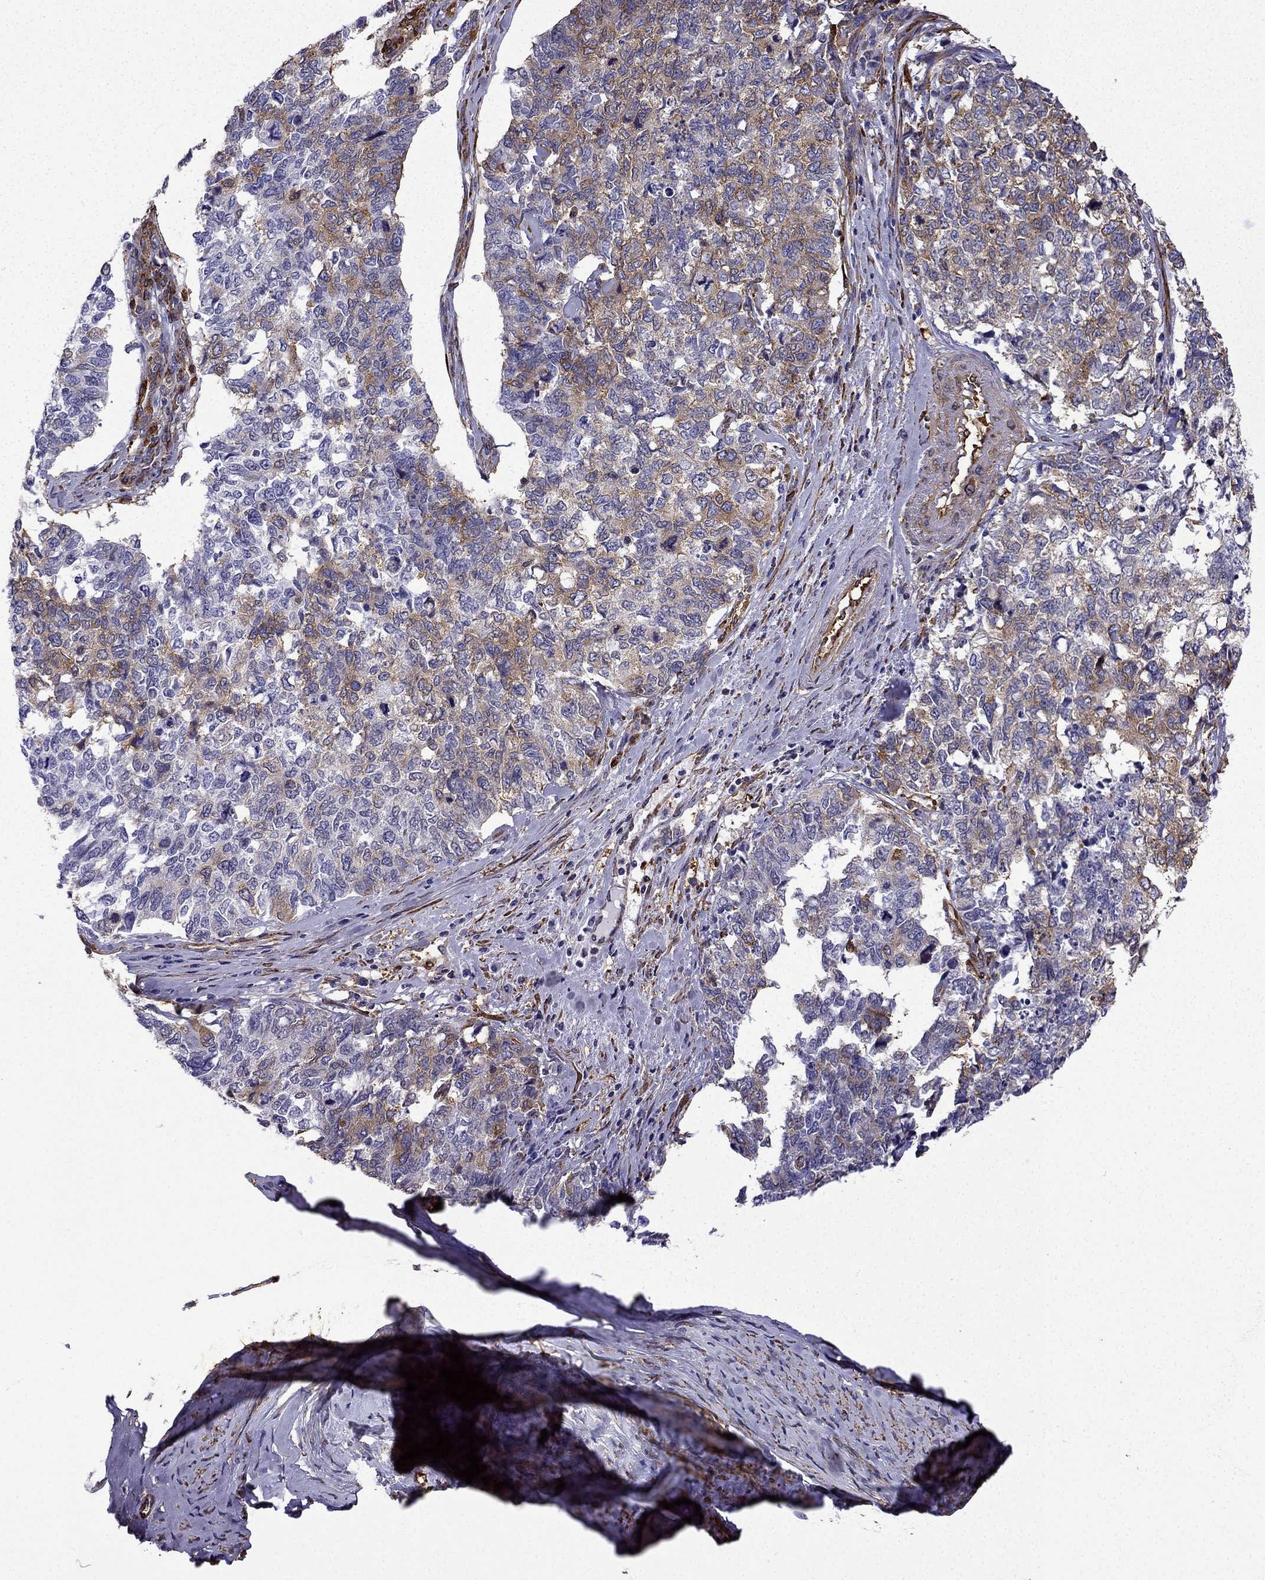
{"staining": {"intensity": "moderate", "quantity": "25%-75%", "location": "cytoplasmic/membranous"}, "tissue": "cervical cancer", "cell_type": "Tumor cells", "image_type": "cancer", "snomed": [{"axis": "morphology", "description": "Squamous cell carcinoma, NOS"}, {"axis": "topography", "description": "Cervix"}], "caption": "A histopathology image of cervical cancer (squamous cell carcinoma) stained for a protein displays moderate cytoplasmic/membranous brown staining in tumor cells. Ihc stains the protein of interest in brown and the nuclei are stained blue.", "gene": "MAP4", "patient": {"sex": "female", "age": 63}}